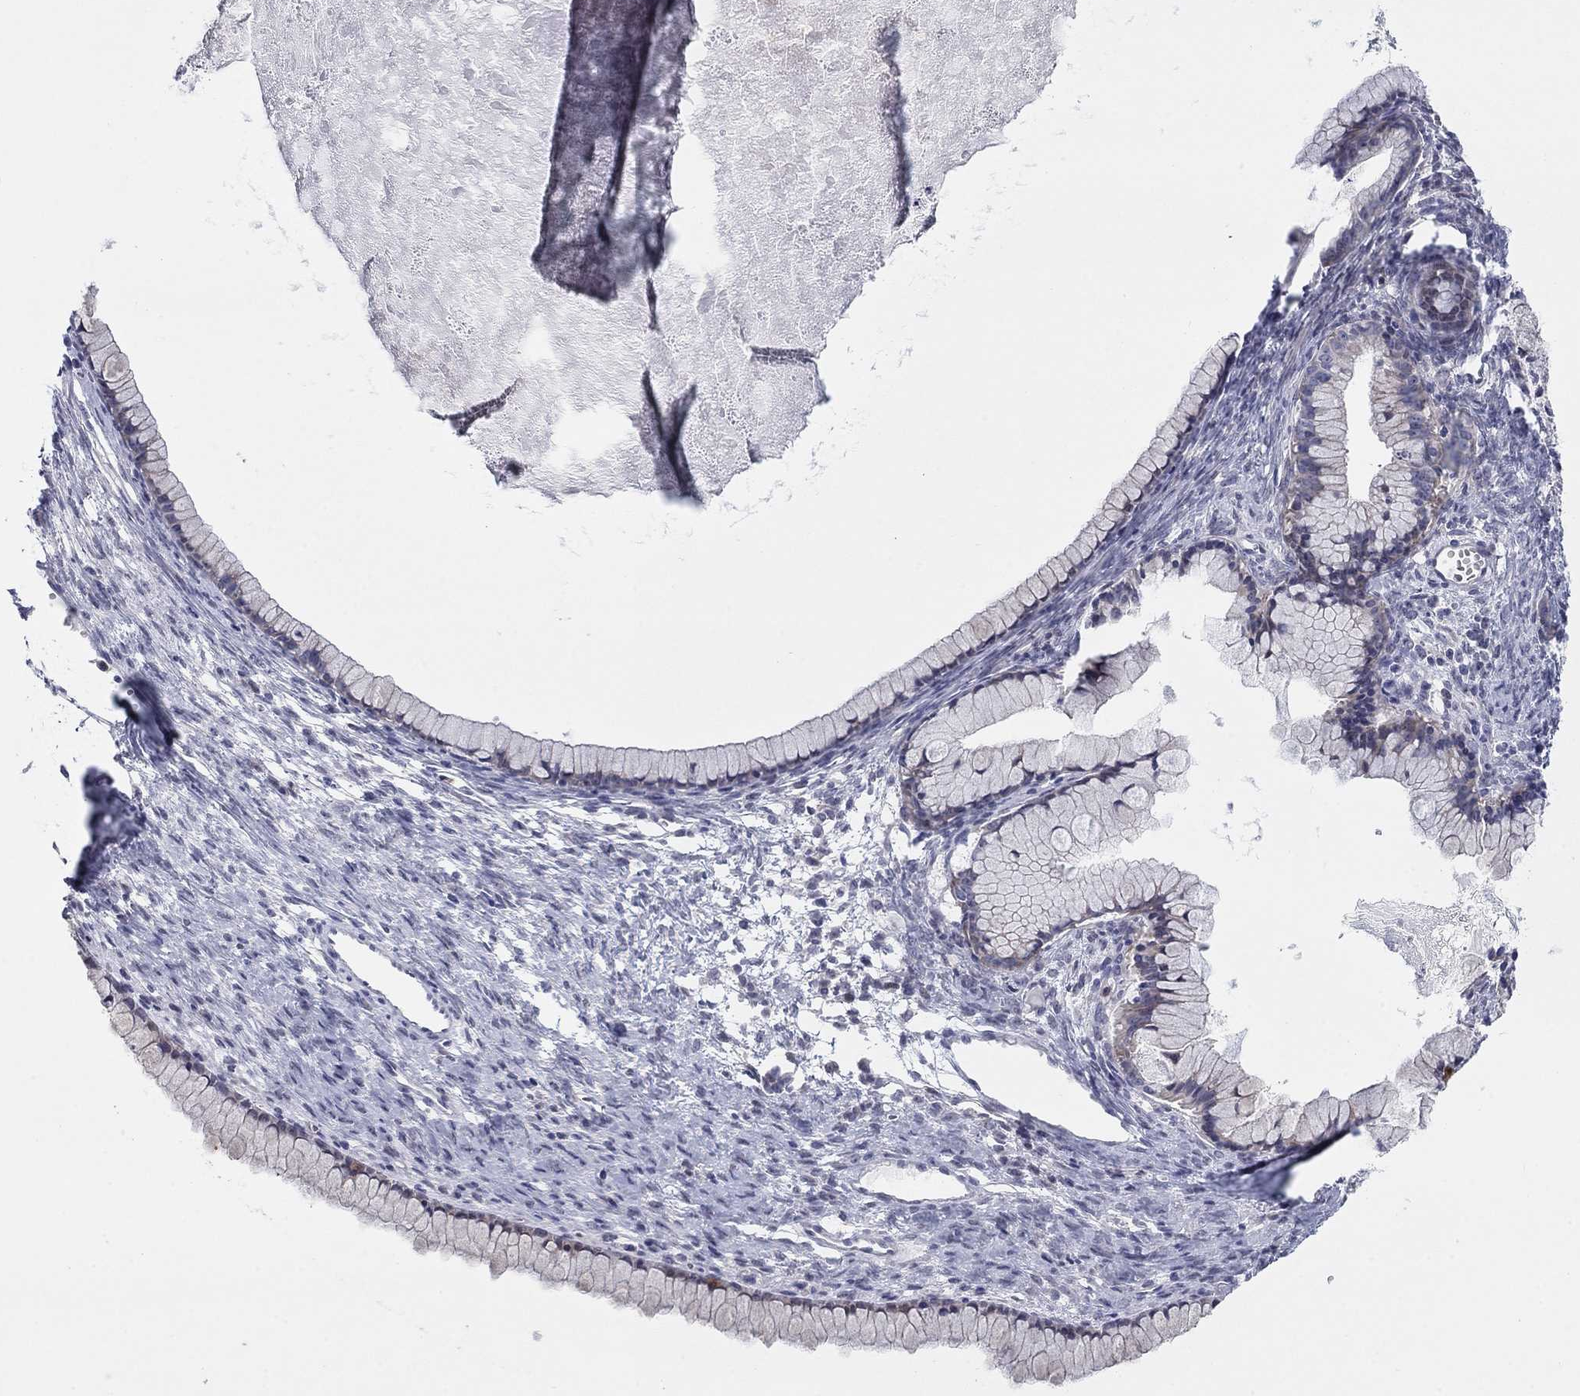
{"staining": {"intensity": "negative", "quantity": "none", "location": "none"}, "tissue": "ovarian cancer", "cell_type": "Tumor cells", "image_type": "cancer", "snomed": [{"axis": "morphology", "description": "Cystadenocarcinoma, mucinous, NOS"}, {"axis": "topography", "description": "Ovary"}], "caption": "Immunohistochemical staining of ovarian mucinous cystadenocarcinoma exhibits no significant positivity in tumor cells.", "gene": "TTC21B", "patient": {"sex": "female", "age": 41}}